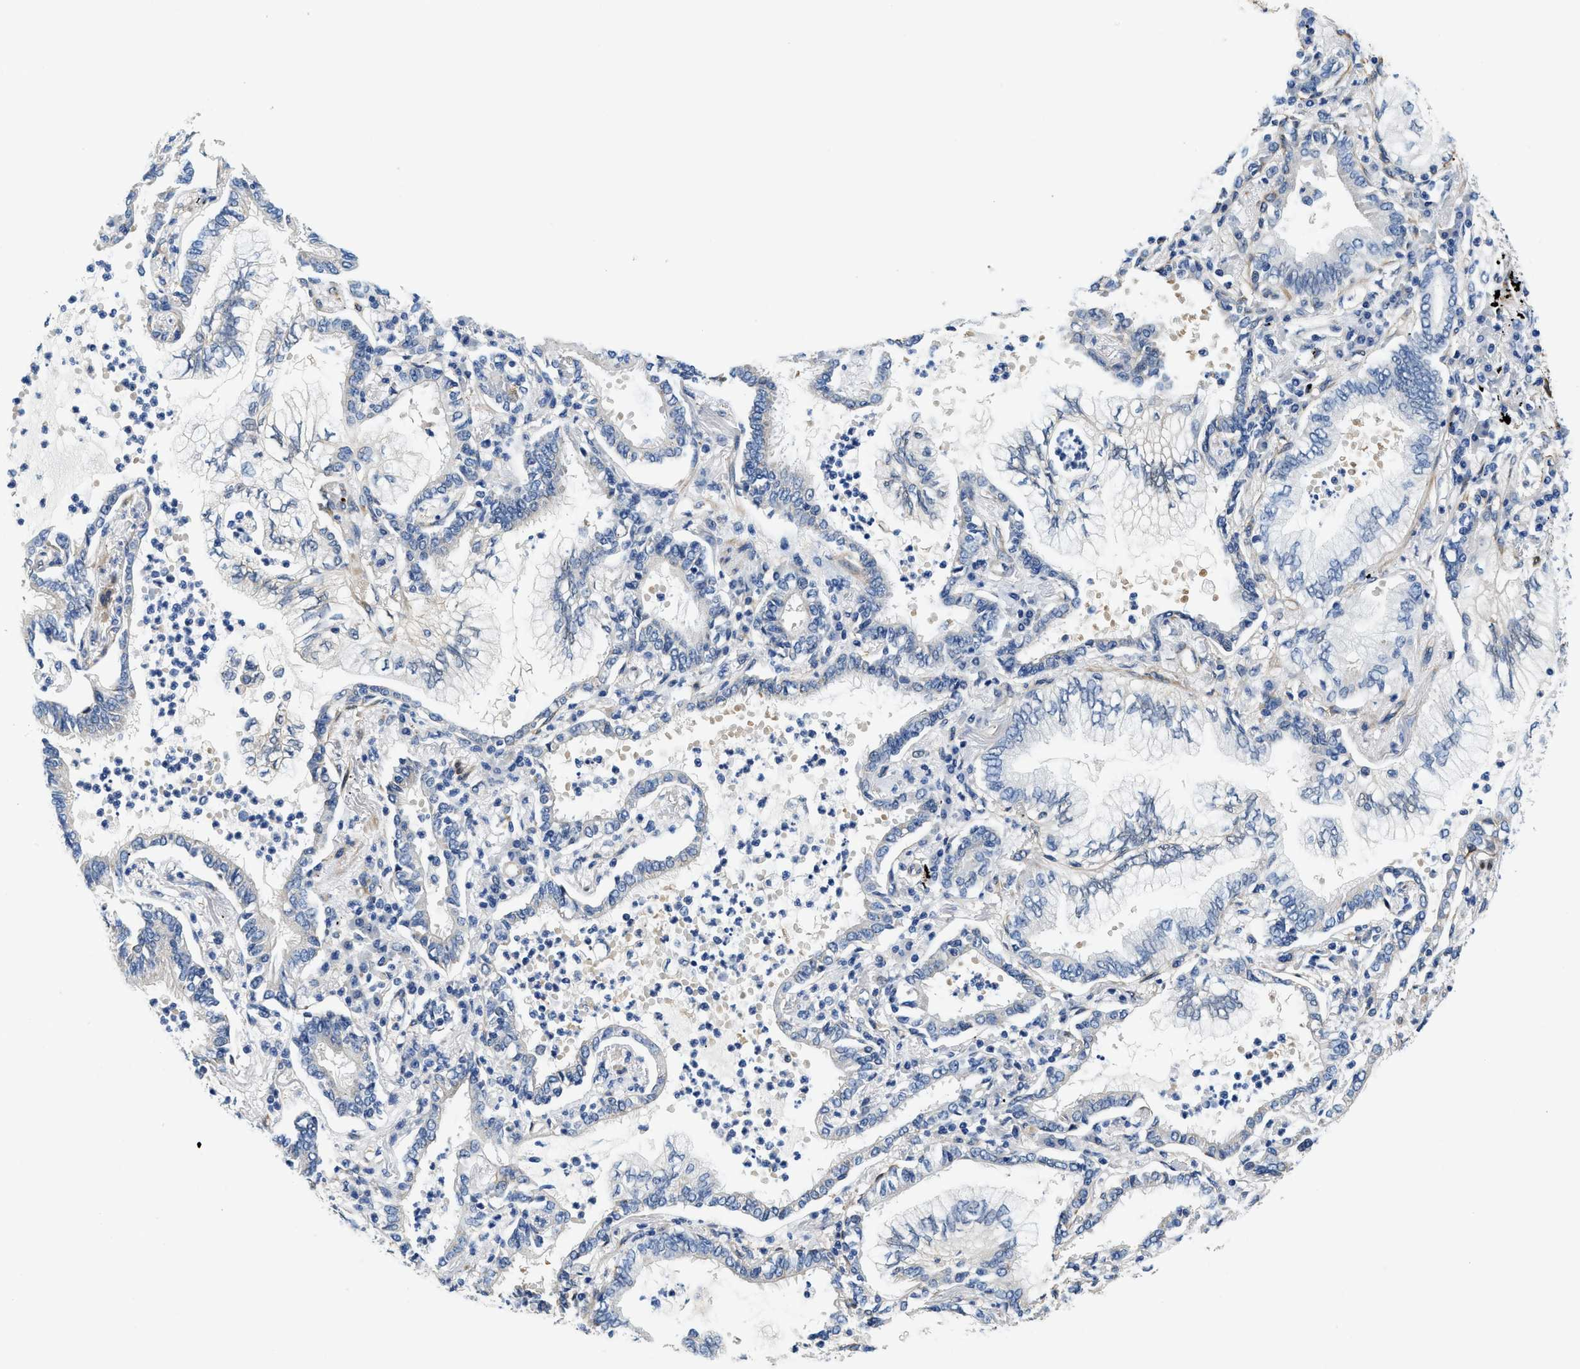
{"staining": {"intensity": "negative", "quantity": "none", "location": "none"}, "tissue": "lung cancer", "cell_type": "Tumor cells", "image_type": "cancer", "snomed": [{"axis": "morphology", "description": "Normal tissue, NOS"}, {"axis": "morphology", "description": "Adenocarcinoma, NOS"}, {"axis": "topography", "description": "Bronchus"}, {"axis": "topography", "description": "Lung"}], "caption": "Immunohistochemistry histopathology image of adenocarcinoma (lung) stained for a protein (brown), which displays no positivity in tumor cells.", "gene": "RAPH1", "patient": {"sex": "female", "age": 70}}